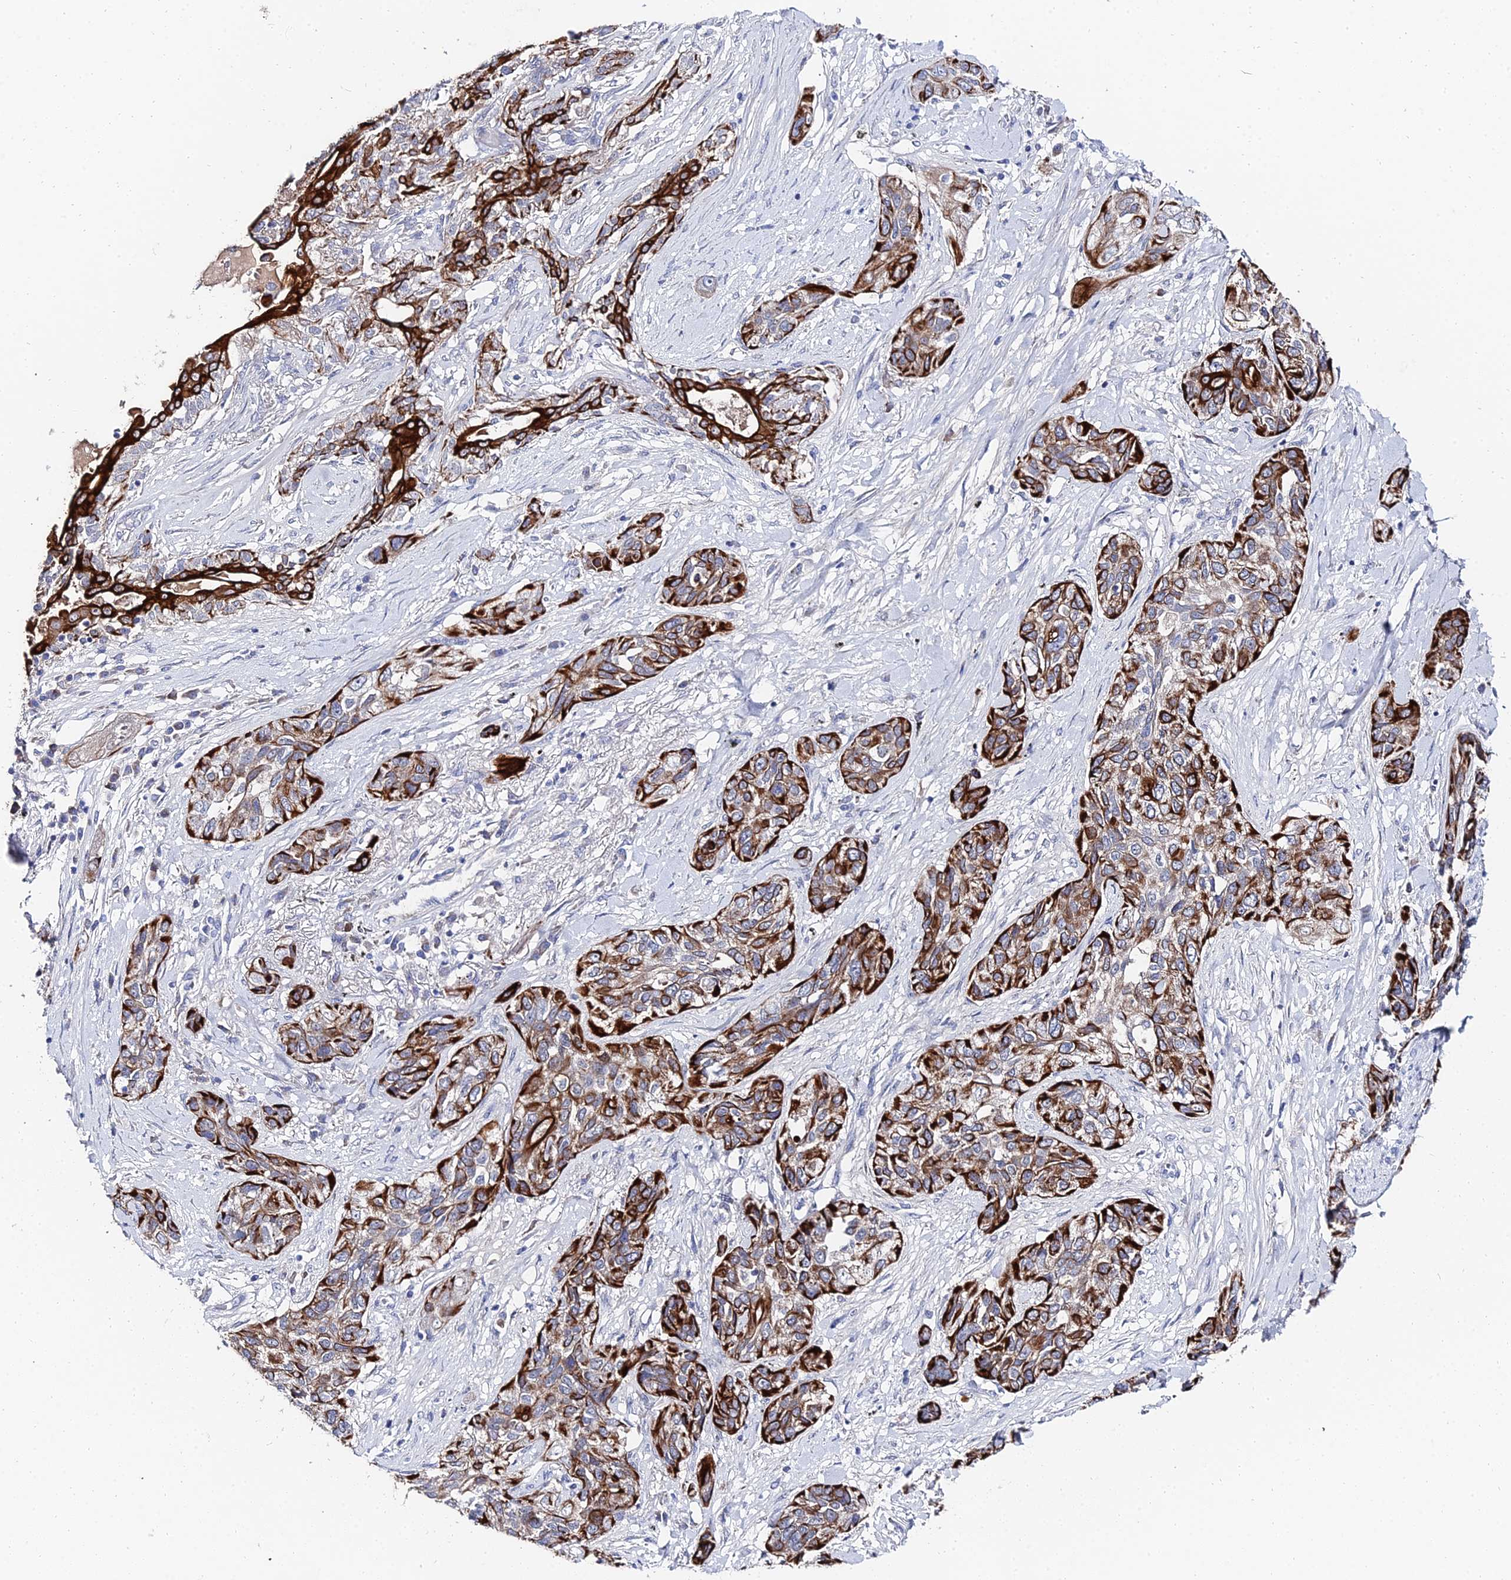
{"staining": {"intensity": "strong", "quantity": ">75%", "location": "cytoplasmic/membranous"}, "tissue": "lung cancer", "cell_type": "Tumor cells", "image_type": "cancer", "snomed": [{"axis": "morphology", "description": "Squamous cell carcinoma, NOS"}, {"axis": "topography", "description": "Lung"}], "caption": "Human squamous cell carcinoma (lung) stained for a protein (brown) reveals strong cytoplasmic/membranous positive expression in about >75% of tumor cells.", "gene": "KRT17", "patient": {"sex": "female", "age": 70}}